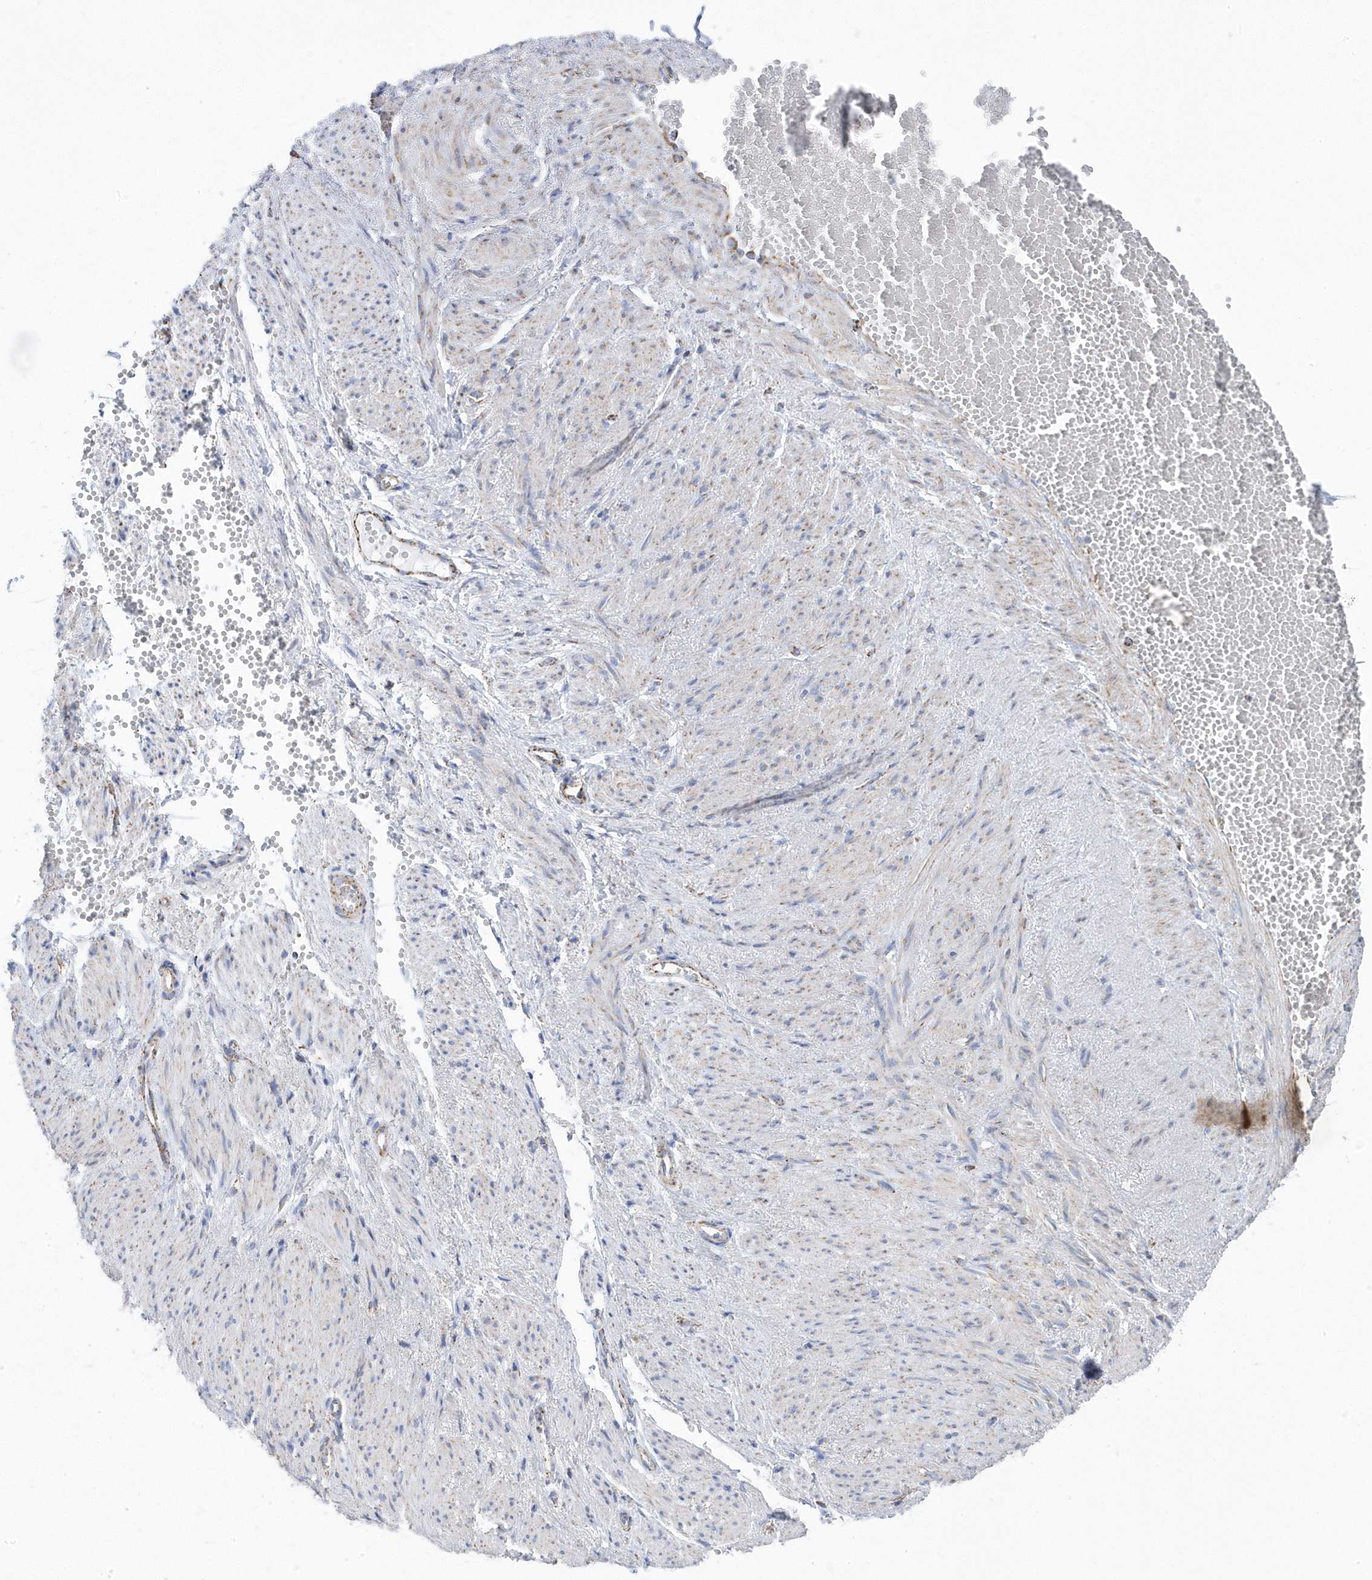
{"staining": {"intensity": "moderate", "quantity": "25%-75%", "location": "cytoplasmic/membranous"}, "tissue": "adipose tissue", "cell_type": "Adipocytes", "image_type": "normal", "snomed": [{"axis": "morphology", "description": "Normal tissue, NOS"}, {"axis": "topography", "description": "Smooth muscle"}, {"axis": "topography", "description": "Peripheral nerve tissue"}], "caption": "Immunohistochemical staining of unremarkable human adipose tissue demonstrates medium levels of moderate cytoplasmic/membranous staining in approximately 25%-75% of adipocytes.", "gene": "GTPBP8", "patient": {"sex": "female", "age": 39}}